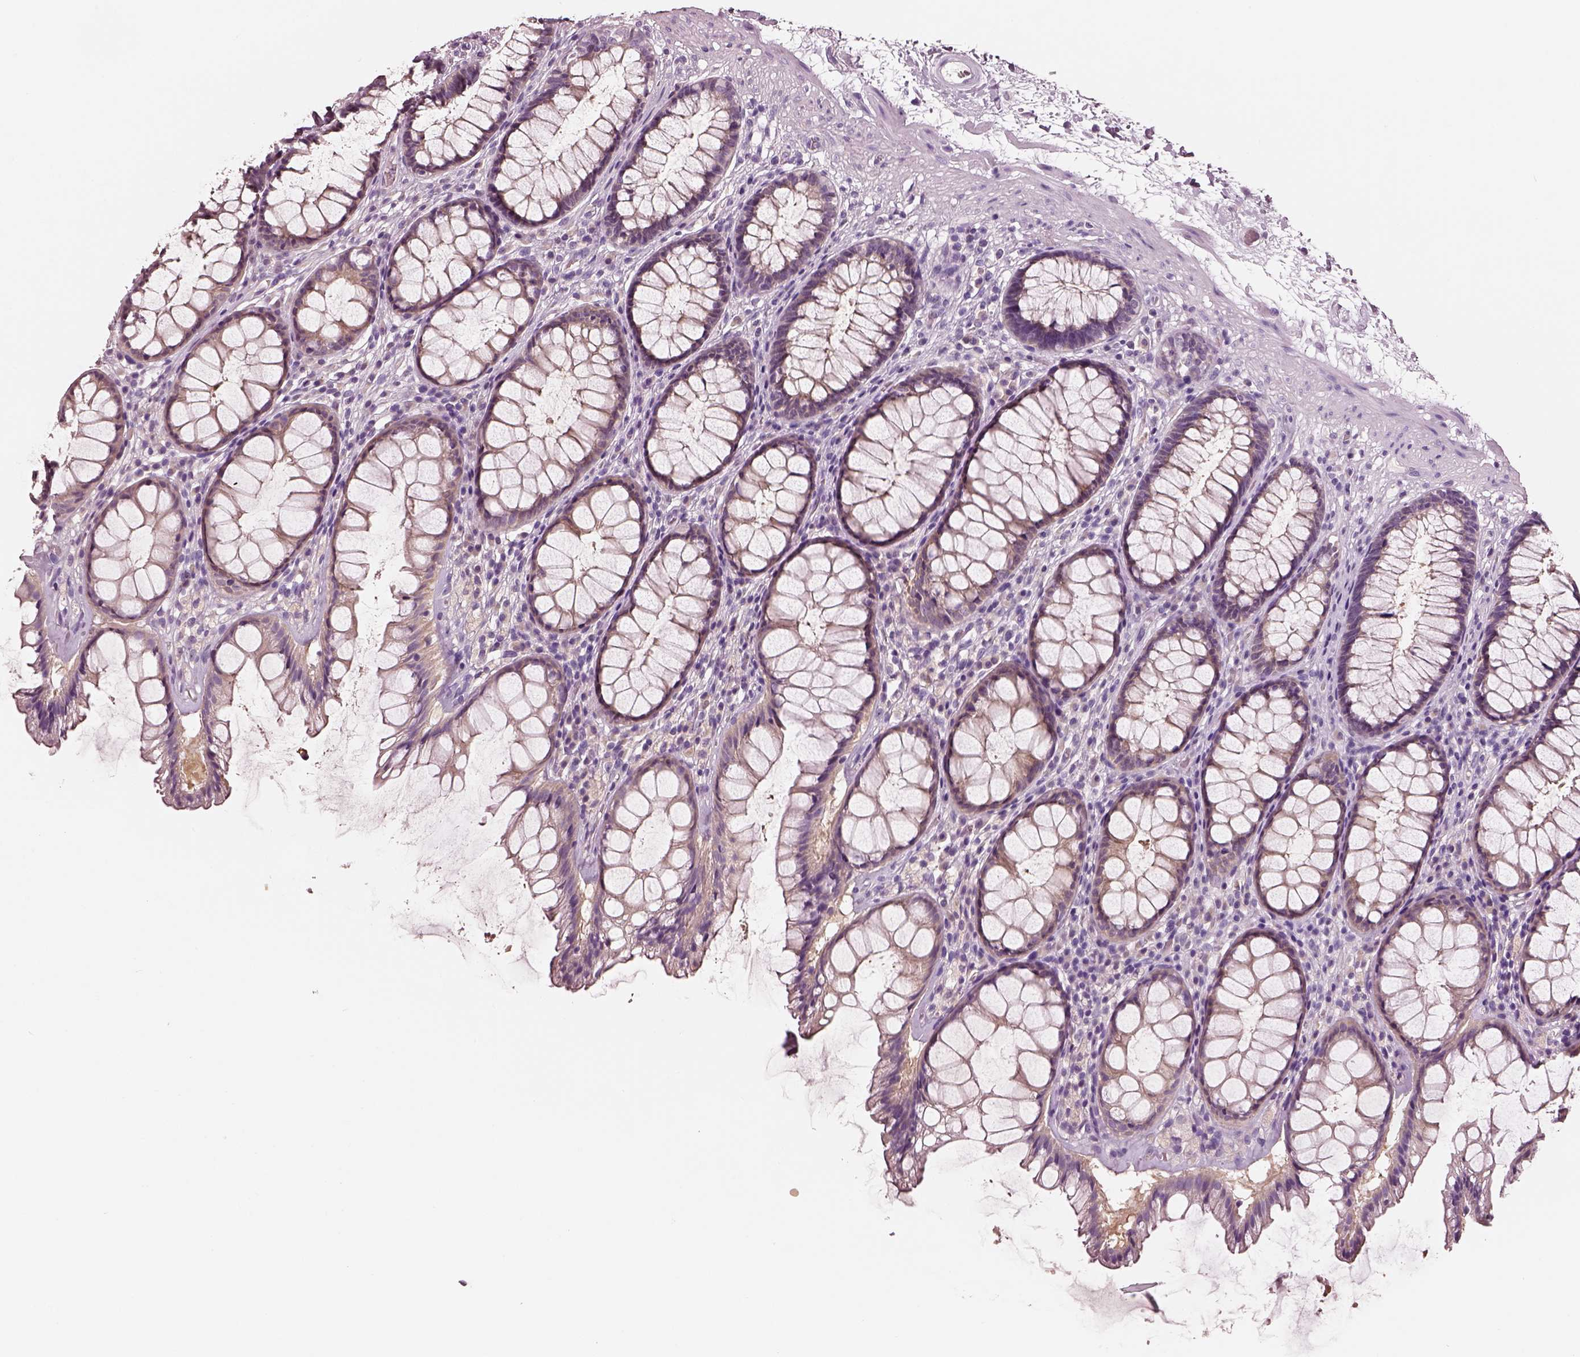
{"staining": {"intensity": "weak", "quantity": "25%-75%", "location": "cytoplasmic/membranous"}, "tissue": "rectum", "cell_type": "Glandular cells", "image_type": "normal", "snomed": [{"axis": "morphology", "description": "Normal tissue, NOS"}, {"axis": "topography", "description": "Rectum"}], "caption": "Normal rectum shows weak cytoplasmic/membranous staining in about 25%-75% of glandular cells, visualized by immunohistochemistry. (Stains: DAB in brown, nuclei in blue, Microscopy: brightfield microscopy at high magnification).", "gene": "ELSPBP1", "patient": {"sex": "male", "age": 72}}